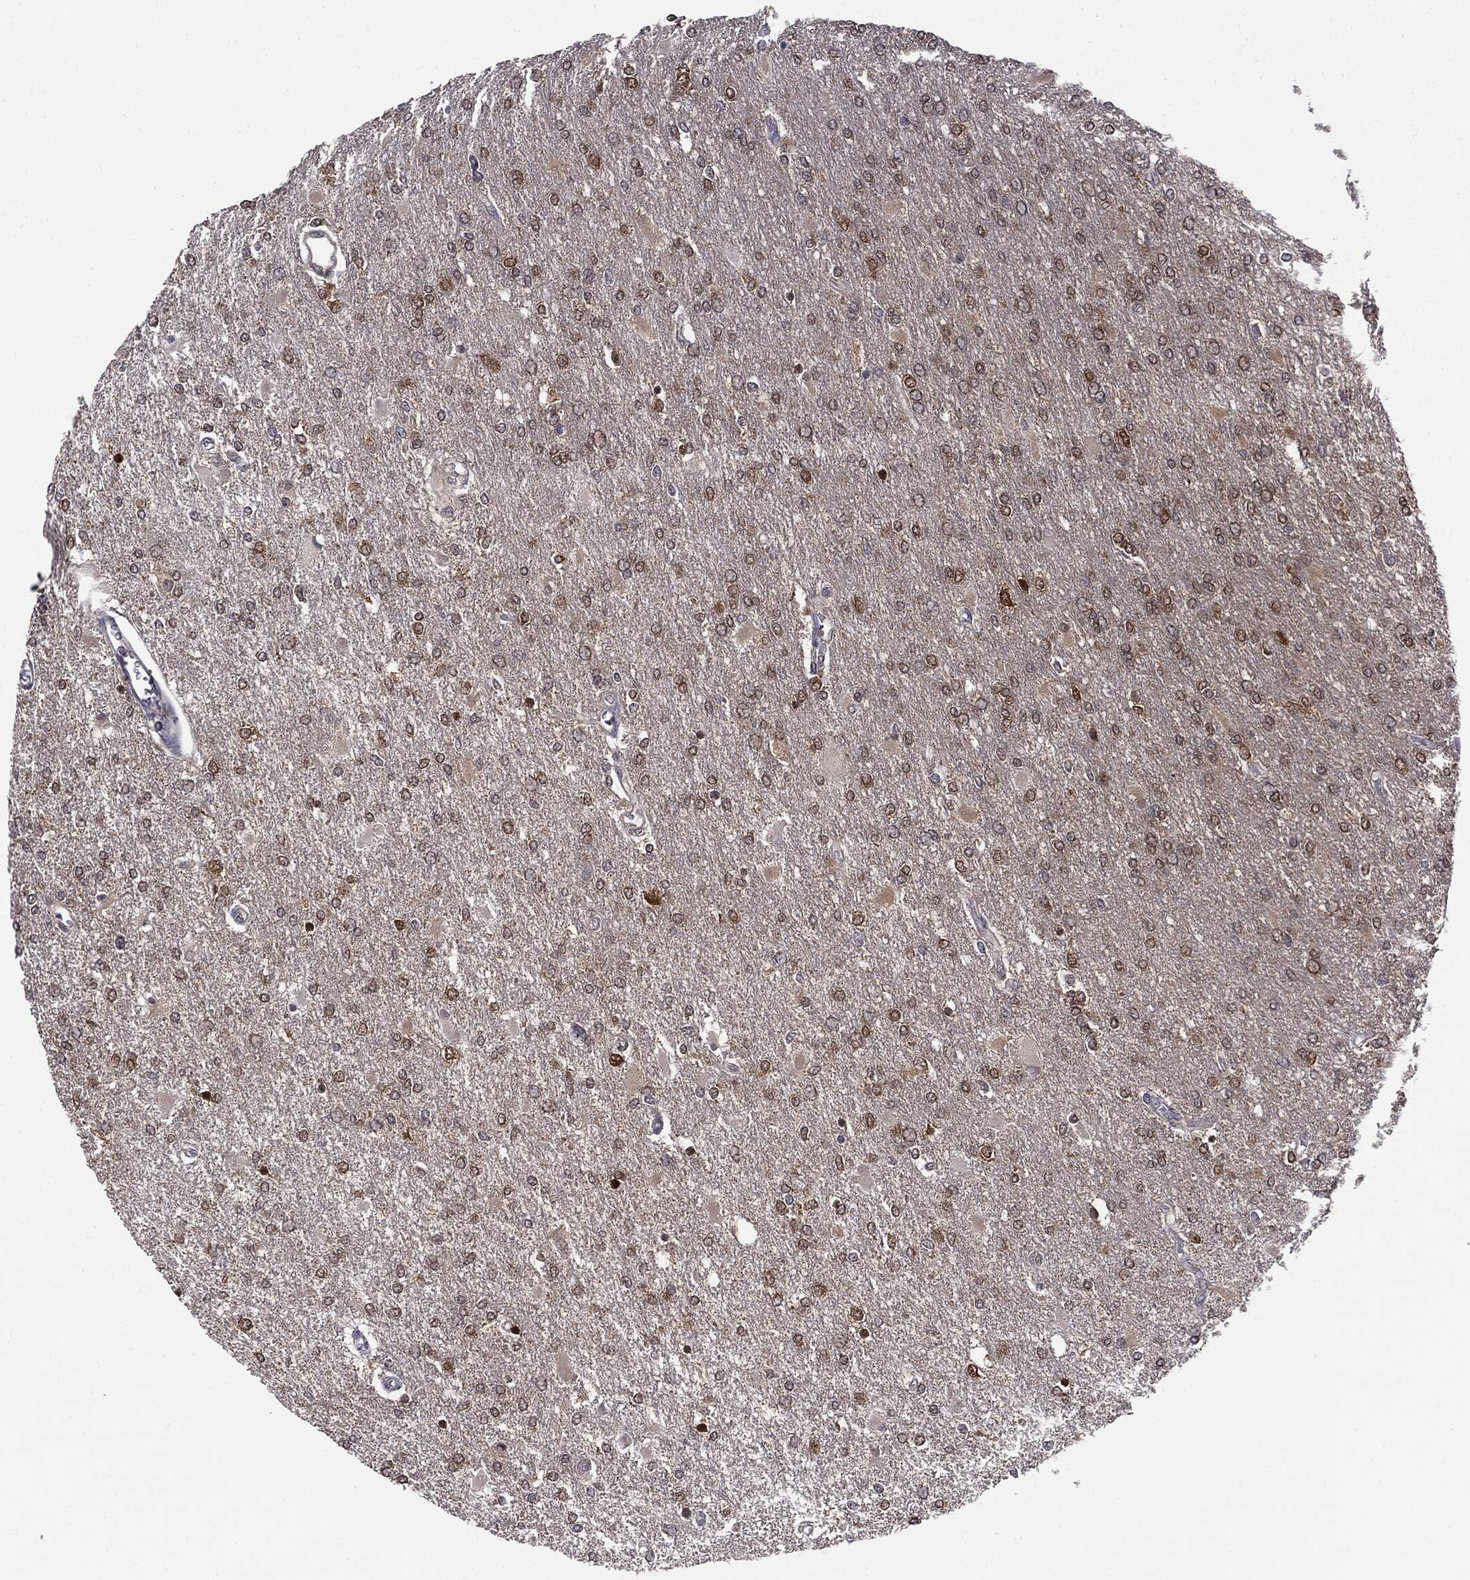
{"staining": {"intensity": "moderate", "quantity": "25%-75%", "location": "cytoplasmic/membranous"}, "tissue": "glioma", "cell_type": "Tumor cells", "image_type": "cancer", "snomed": [{"axis": "morphology", "description": "Glioma, malignant, High grade"}, {"axis": "topography", "description": "Cerebral cortex"}], "caption": "Glioma was stained to show a protein in brown. There is medium levels of moderate cytoplasmic/membranous positivity in approximately 25%-75% of tumor cells.", "gene": "KRT7", "patient": {"sex": "male", "age": 79}}